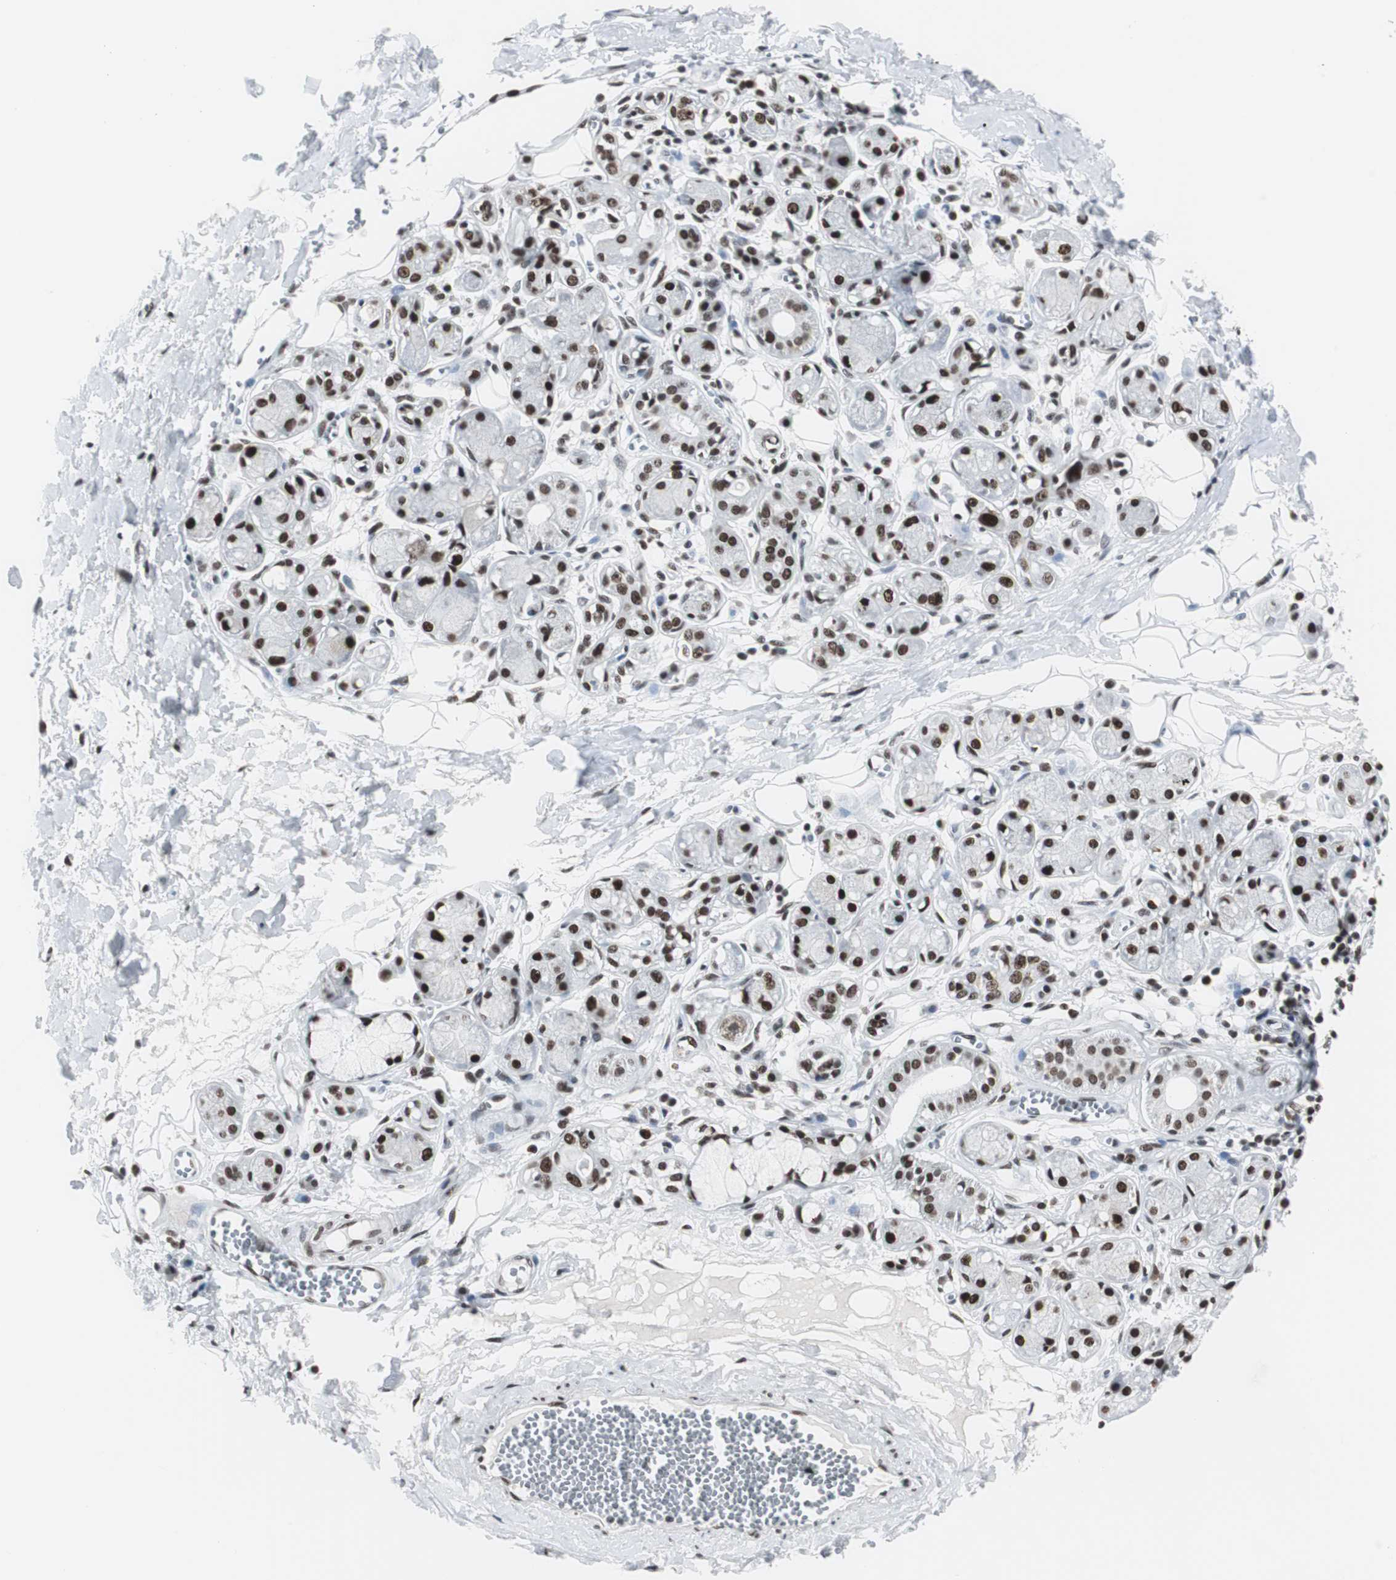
{"staining": {"intensity": "moderate", "quantity": ">75%", "location": "nuclear"}, "tissue": "adipose tissue", "cell_type": "Adipocytes", "image_type": "normal", "snomed": [{"axis": "morphology", "description": "Normal tissue, NOS"}, {"axis": "morphology", "description": "Inflammation, NOS"}, {"axis": "topography", "description": "Salivary gland"}, {"axis": "topography", "description": "Peripheral nerve tissue"}], "caption": "Unremarkable adipose tissue demonstrates moderate nuclear staining in about >75% of adipocytes, visualized by immunohistochemistry.", "gene": "XRCC1", "patient": {"sex": "female", "age": 75}}